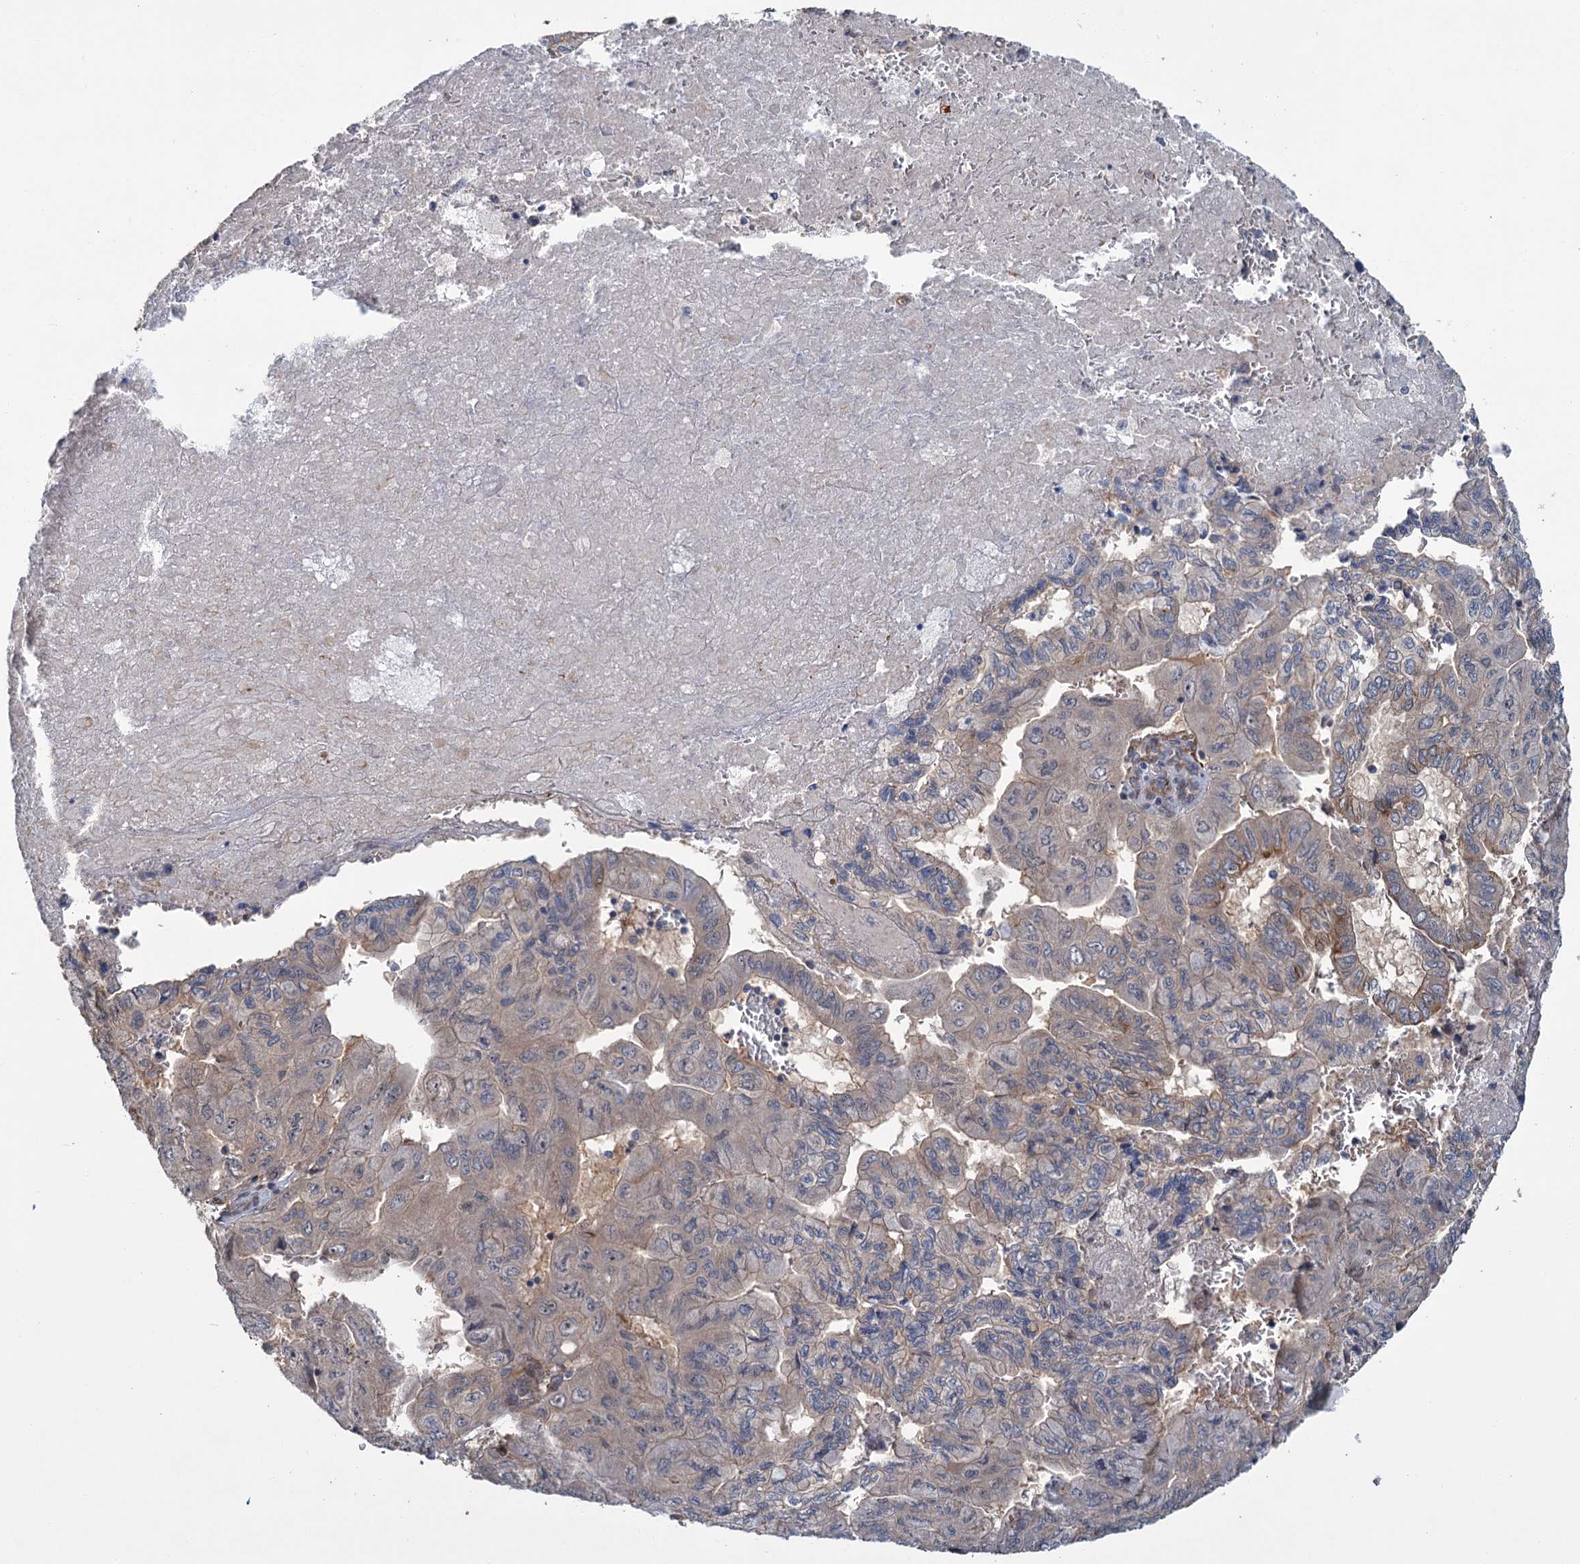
{"staining": {"intensity": "weak", "quantity": "25%-75%", "location": "cytoplasmic/membranous"}, "tissue": "pancreatic cancer", "cell_type": "Tumor cells", "image_type": "cancer", "snomed": [{"axis": "morphology", "description": "Adenocarcinoma, NOS"}, {"axis": "topography", "description": "Pancreas"}], "caption": "There is low levels of weak cytoplasmic/membranous expression in tumor cells of adenocarcinoma (pancreatic), as demonstrated by immunohistochemical staining (brown color).", "gene": "PKN2", "patient": {"sex": "male", "age": 51}}